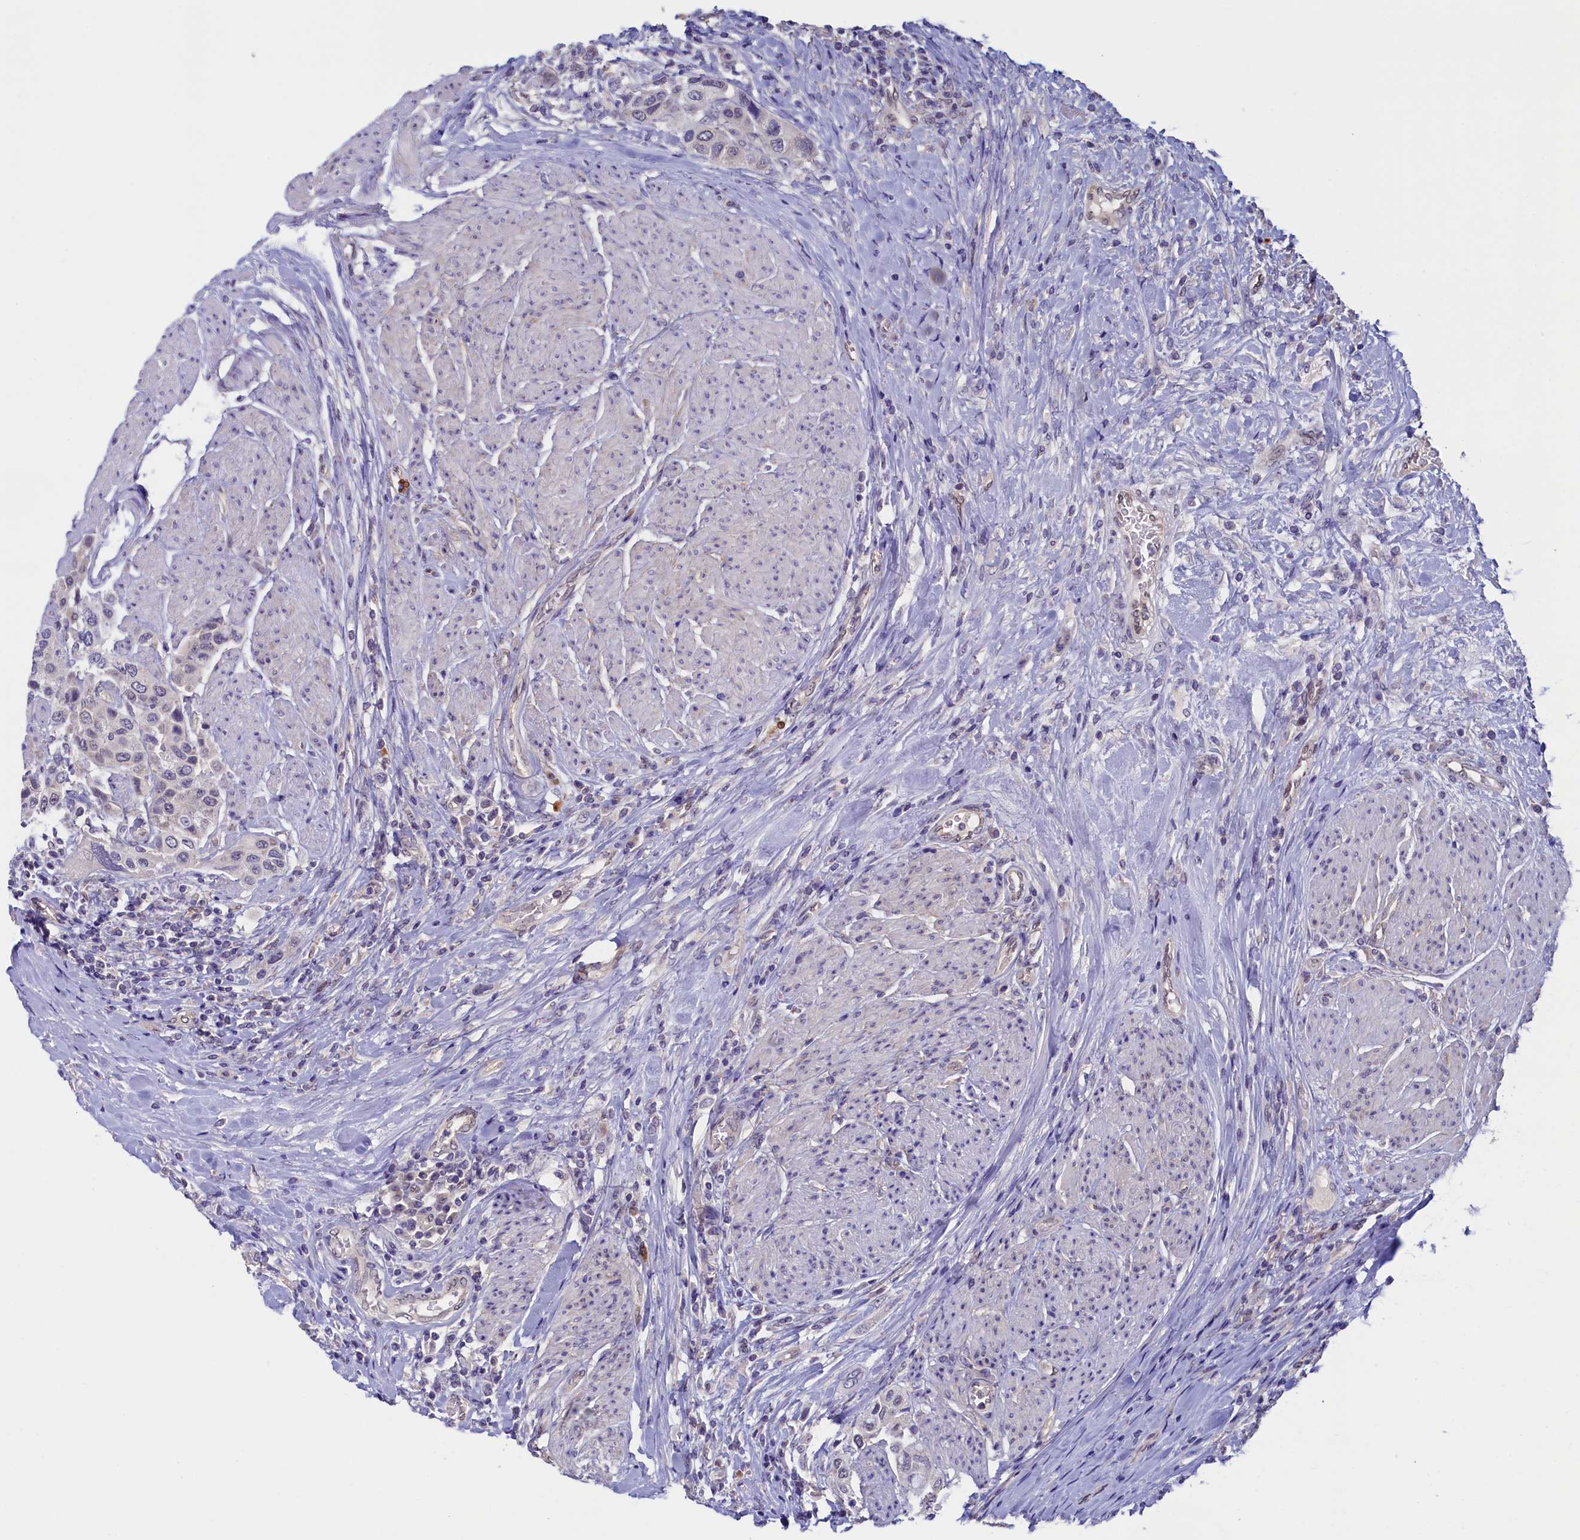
{"staining": {"intensity": "negative", "quantity": "none", "location": "none"}, "tissue": "urothelial cancer", "cell_type": "Tumor cells", "image_type": "cancer", "snomed": [{"axis": "morphology", "description": "Urothelial carcinoma, High grade"}, {"axis": "topography", "description": "Urinary bladder"}], "caption": "Tumor cells are negative for protein expression in human urothelial carcinoma (high-grade).", "gene": "FLYWCH2", "patient": {"sex": "male", "age": 50}}